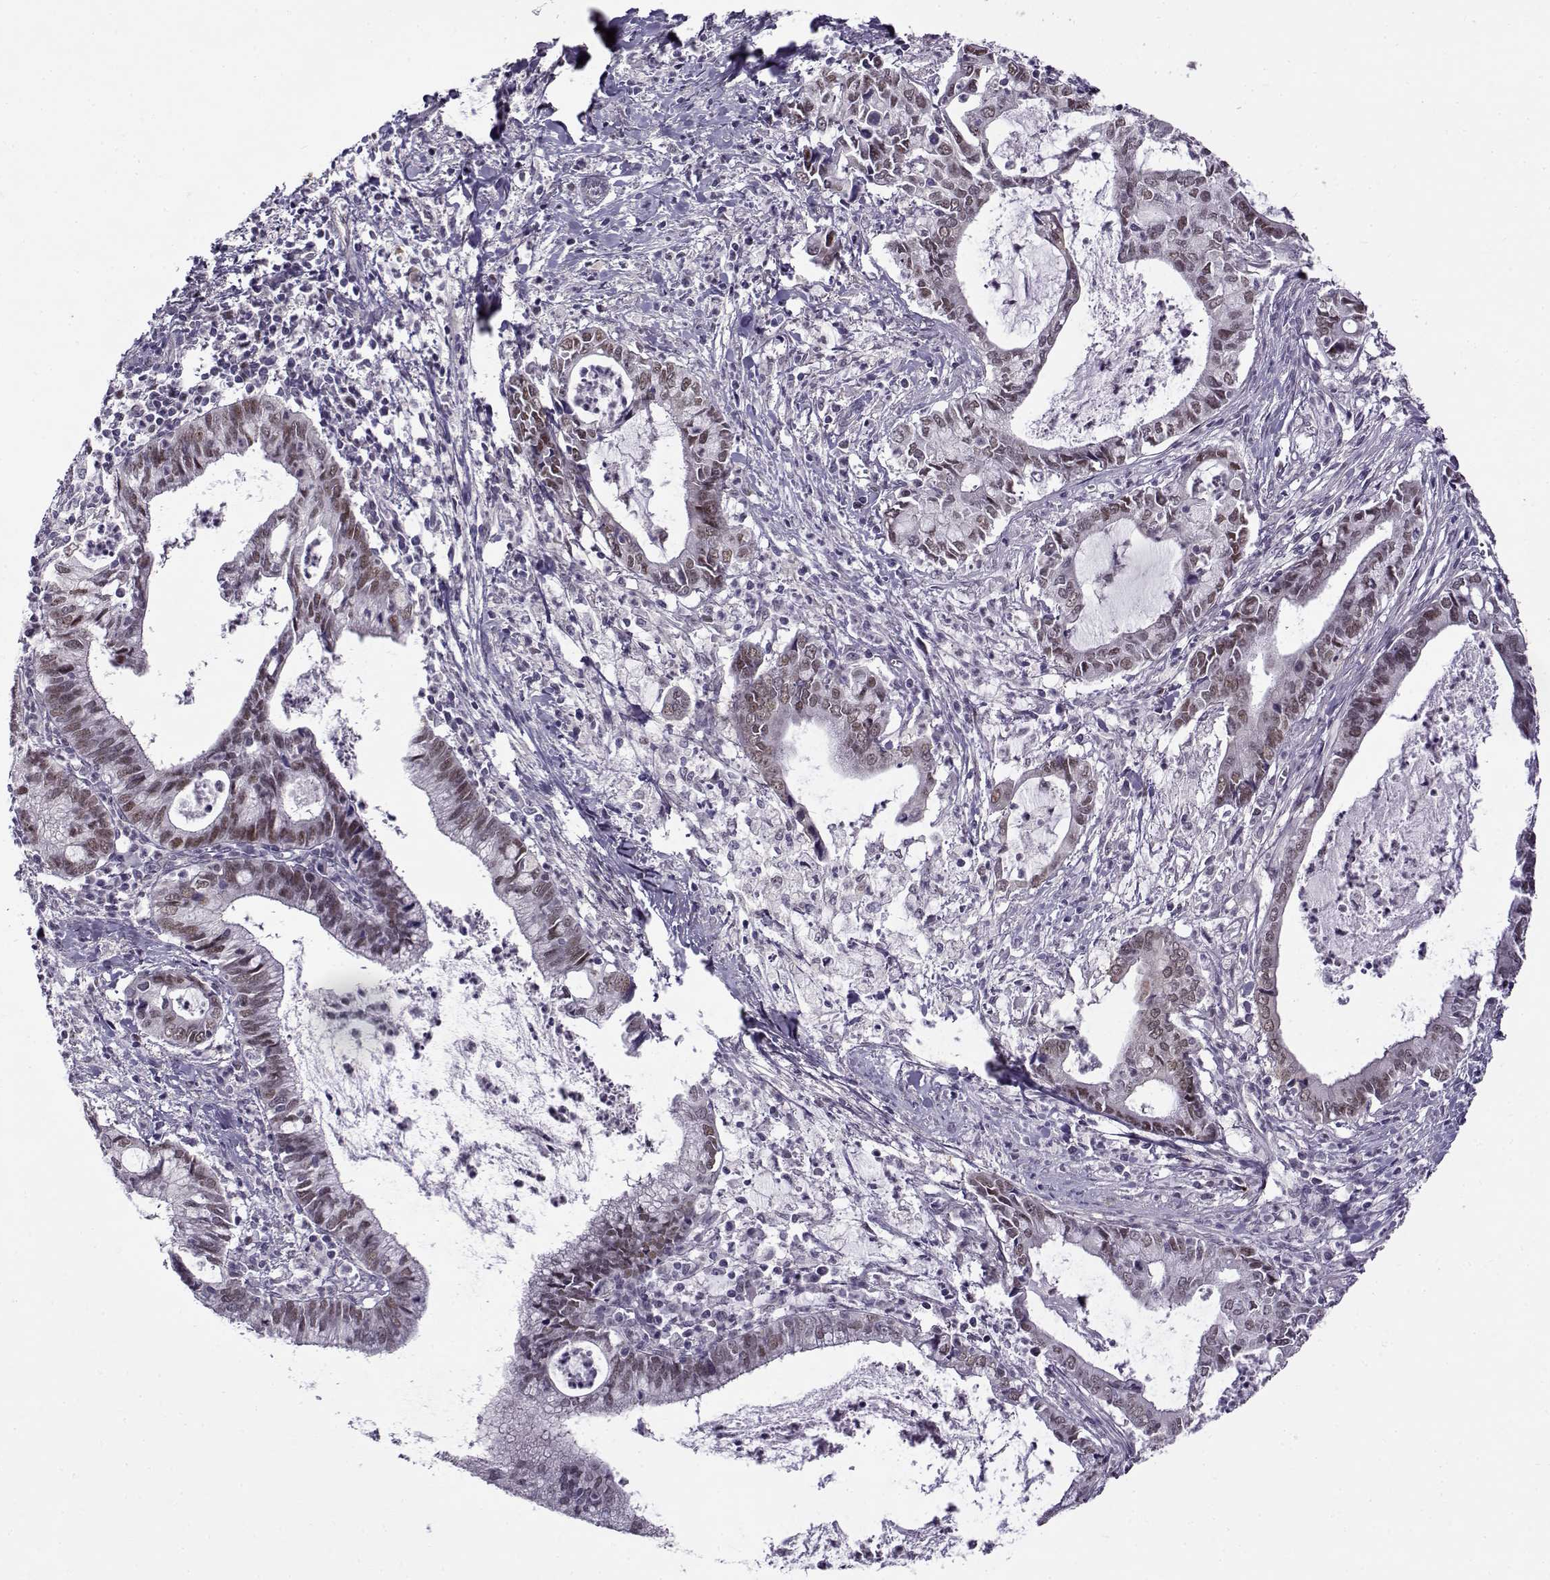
{"staining": {"intensity": "negative", "quantity": "none", "location": "none"}, "tissue": "cervical cancer", "cell_type": "Tumor cells", "image_type": "cancer", "snomed": [{"axis": "morphology", "description": "Adenocarcinoma, NOS"}, {"axis": "topography", "description": "Cervix"}], "caption": "Immunohistochemistry (IHC) histopathology image of human cervical cancer stained for a protein (brown), which shows no staining in tumor cells.", "gene": "BACH1", "patient": {"sex": "female", "age": 42}}